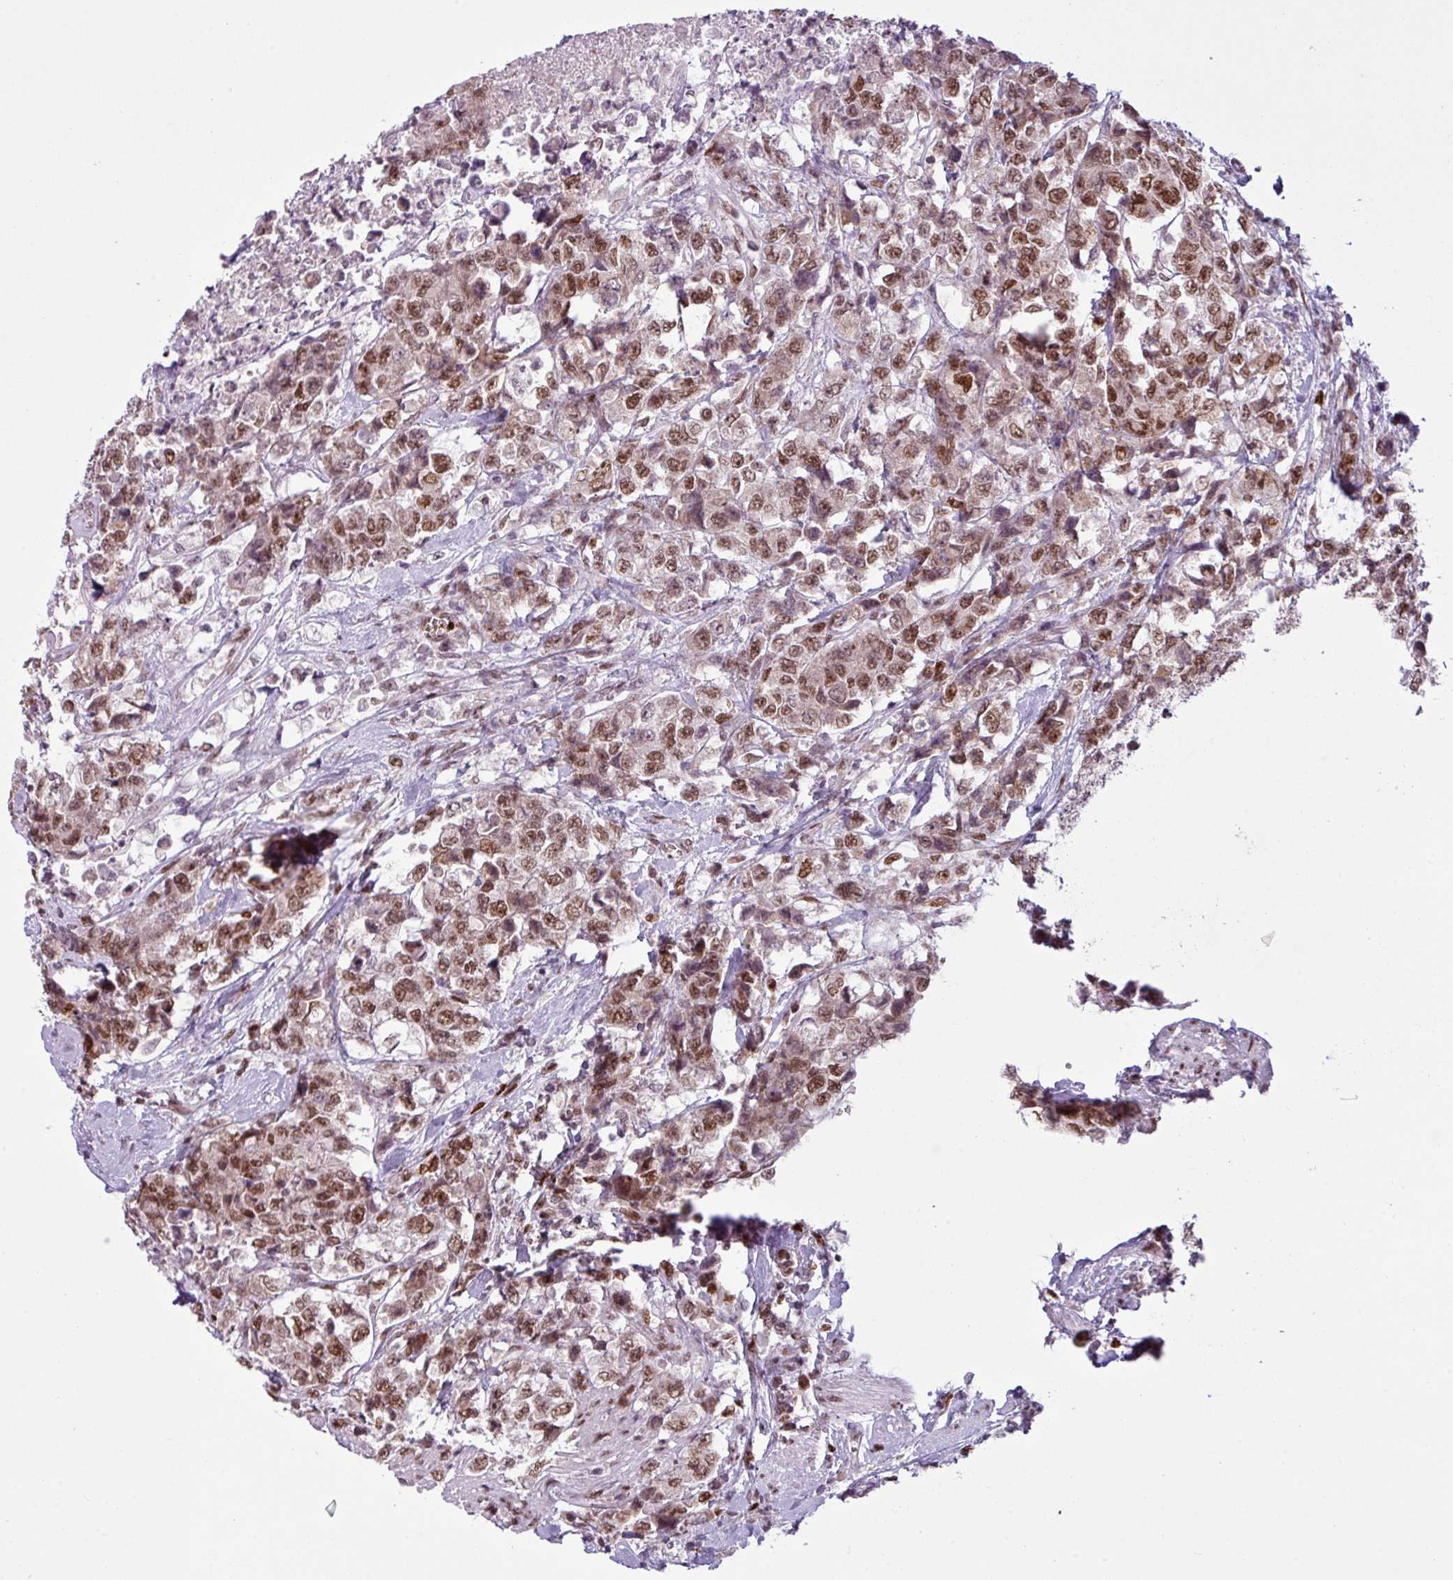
{"staining": {"intensity": "moderate", "quantity": ">75%", "location": "nuclear"}, "tissue": "urothelial cancer", "cell_type": "Tumor cells", "image_type": "cancer", "snomed": [{"axis": "morphology", "description": "Urothelial carcinoma, High grade"}, {"axis": "topography", "description": "Urinary bladder"}], "caption": "High-grade urothelial carcinoma stained with a brown dye exhibits moderate nuclear positive expression in about >75% of tumor cells.", "gene": "PRDM5", "patient": {"sex": "female", "age": 78}}